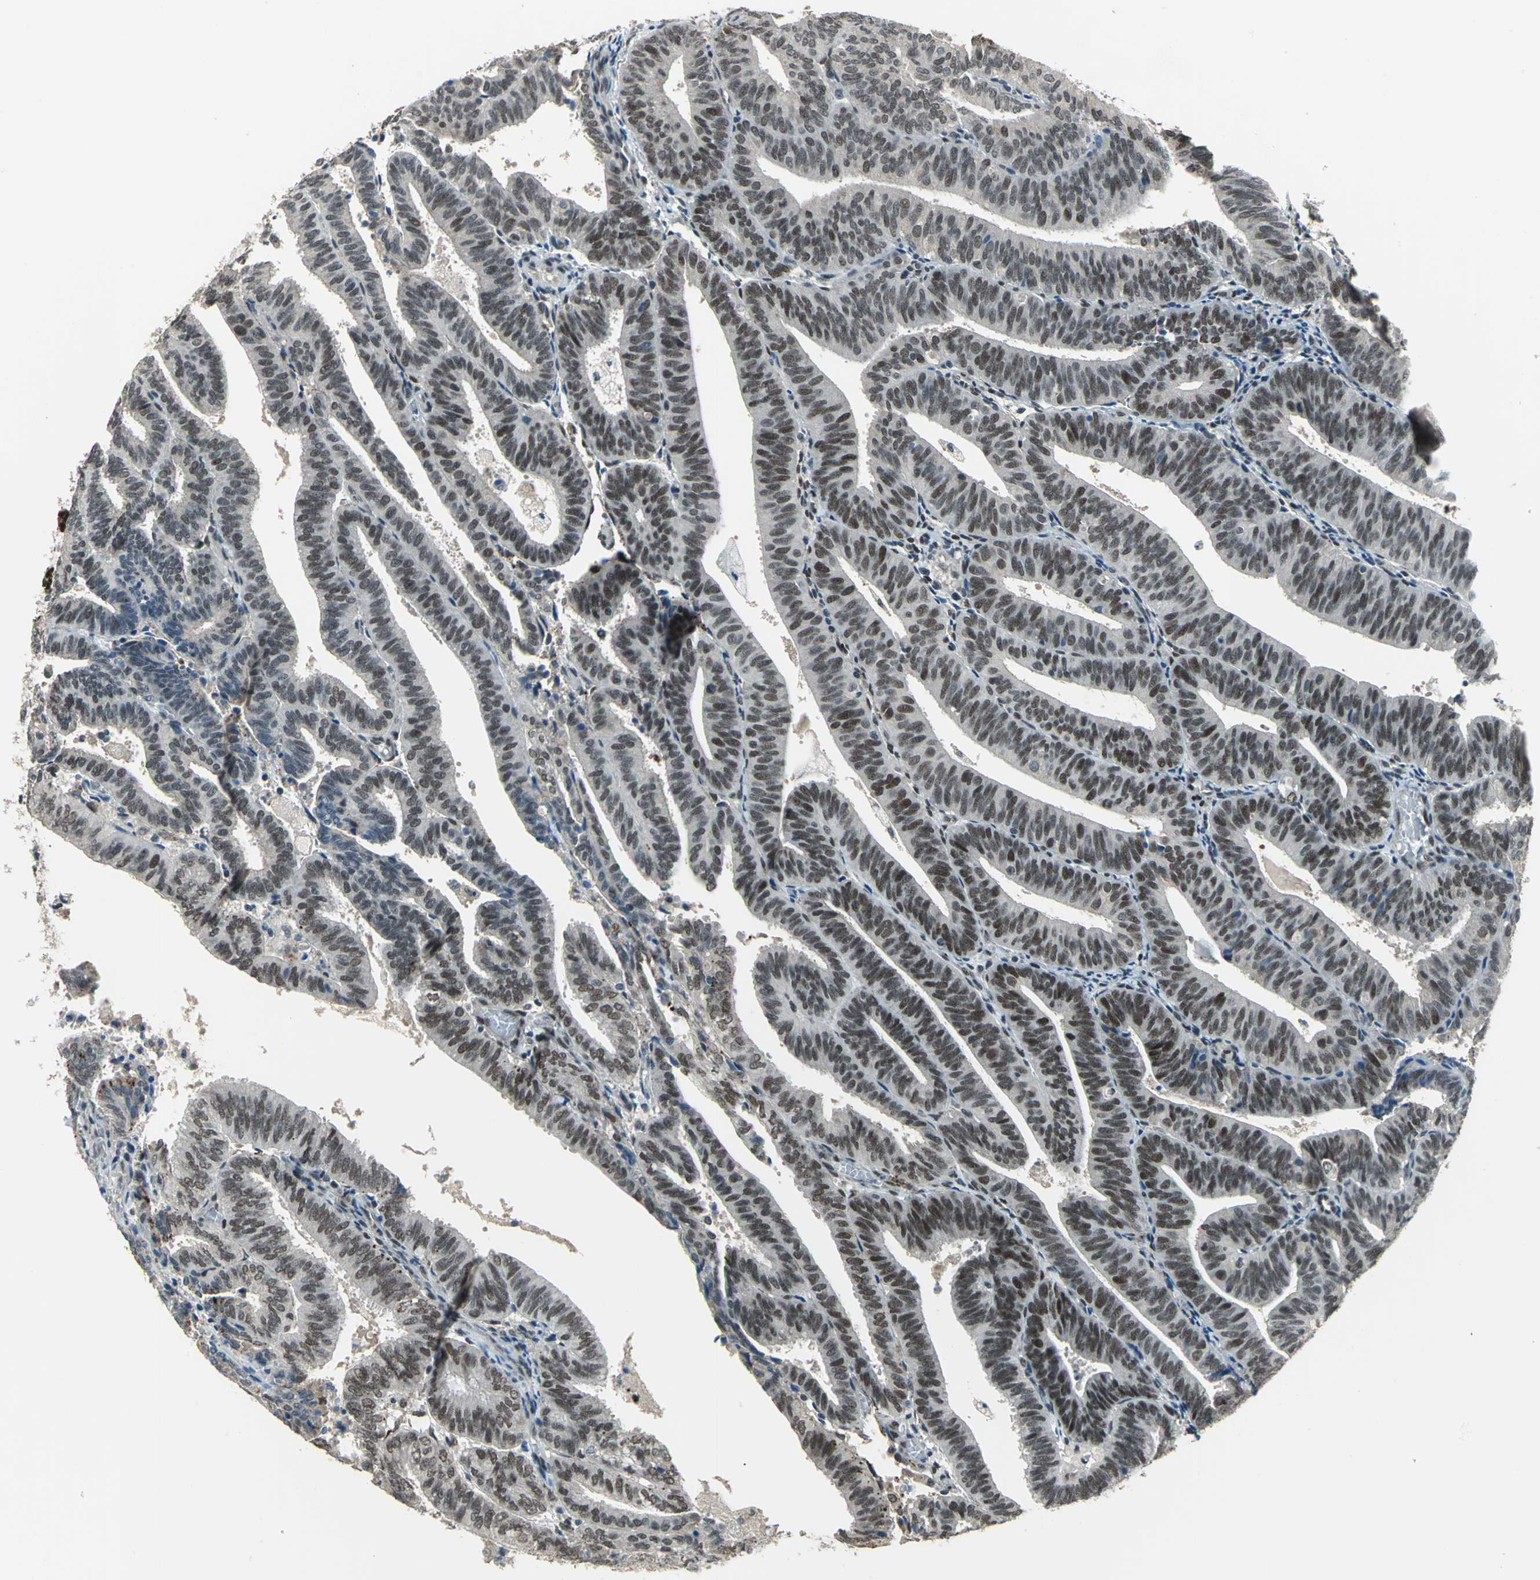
{"staining": {"intensity": "moderate", "quantity": "25%-75%", "location": "nuclear"}, "tissue": "endometrial cancer", "cell_type": "Tumor cells", "image_type": "cancer", "snomed": [{"axis": "morphology", "description": "Adenocarcinoma, NOS"}, {"axis": "topography", "description": "Uterus"}], "caption": "Endometrial adenocarcinoma stained for a protein displays moderate nuclear positivity in tumor cells.", "gene": "ELF2", "patient": {"sex": "female", "age": 60}}